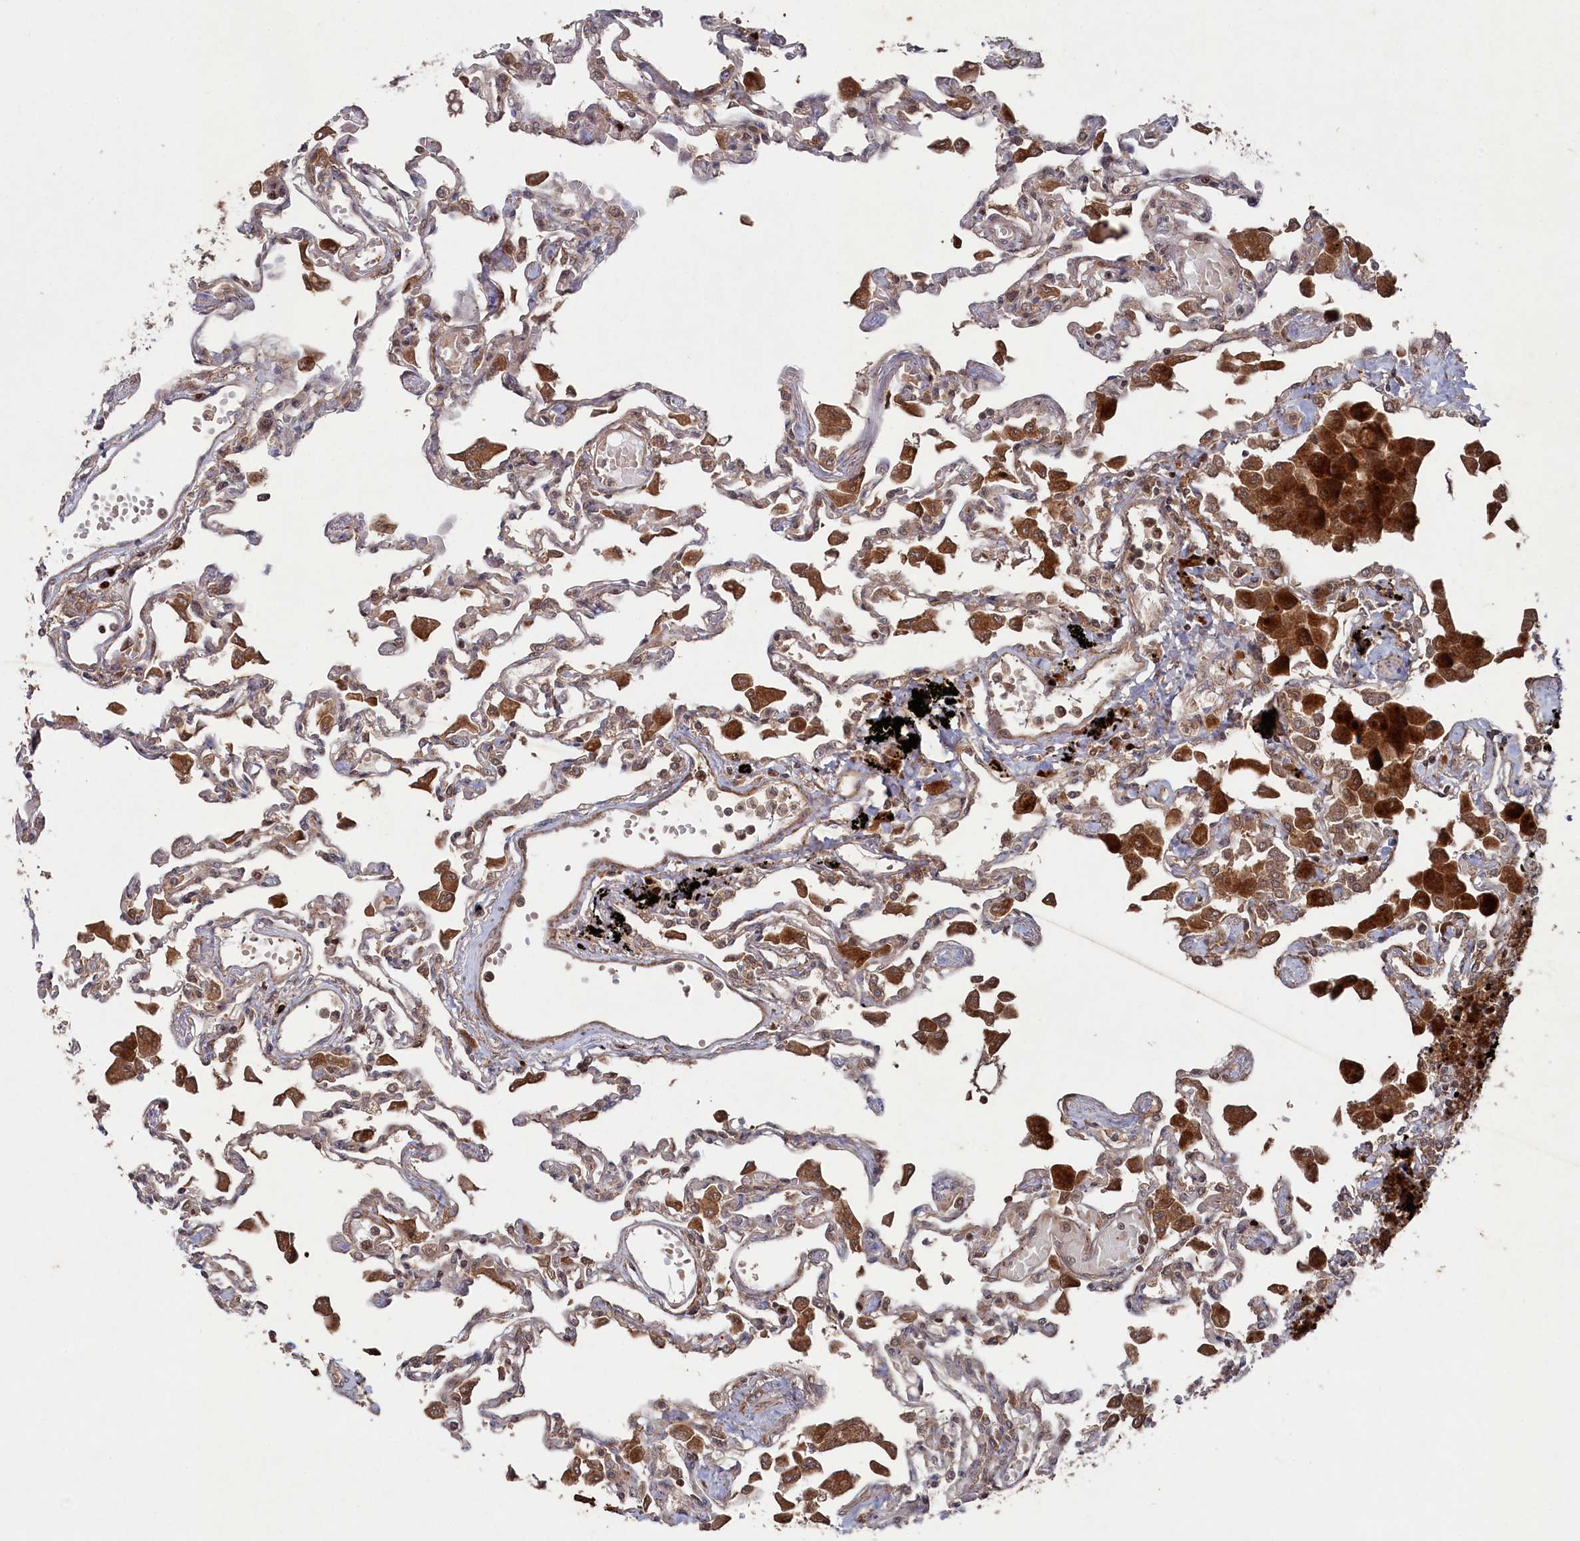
{"staining": {"intensity": "moderate", "quantity": "<25%", "location": "cytoplasmic/membranous"}, "tissue": "lung", "cell_type": "Alveolar cells", "image_type": "normal", "snomed": [{"axis": "morphology", "description": "Normal tissue, NOS"}, {"axis": "topography", "description": "Bronchus"}, {"axis": "topography", "description": "Lung"}], "caption": "Immunohistochemistry (IHC) (DAB) staining of normal human lung demonstrates moderate cytoplasmic/membranous protein expression in about <25% of alveolar cells.", "gene": "BORCS7", "patient": {"sex": "female", "age": 49}}